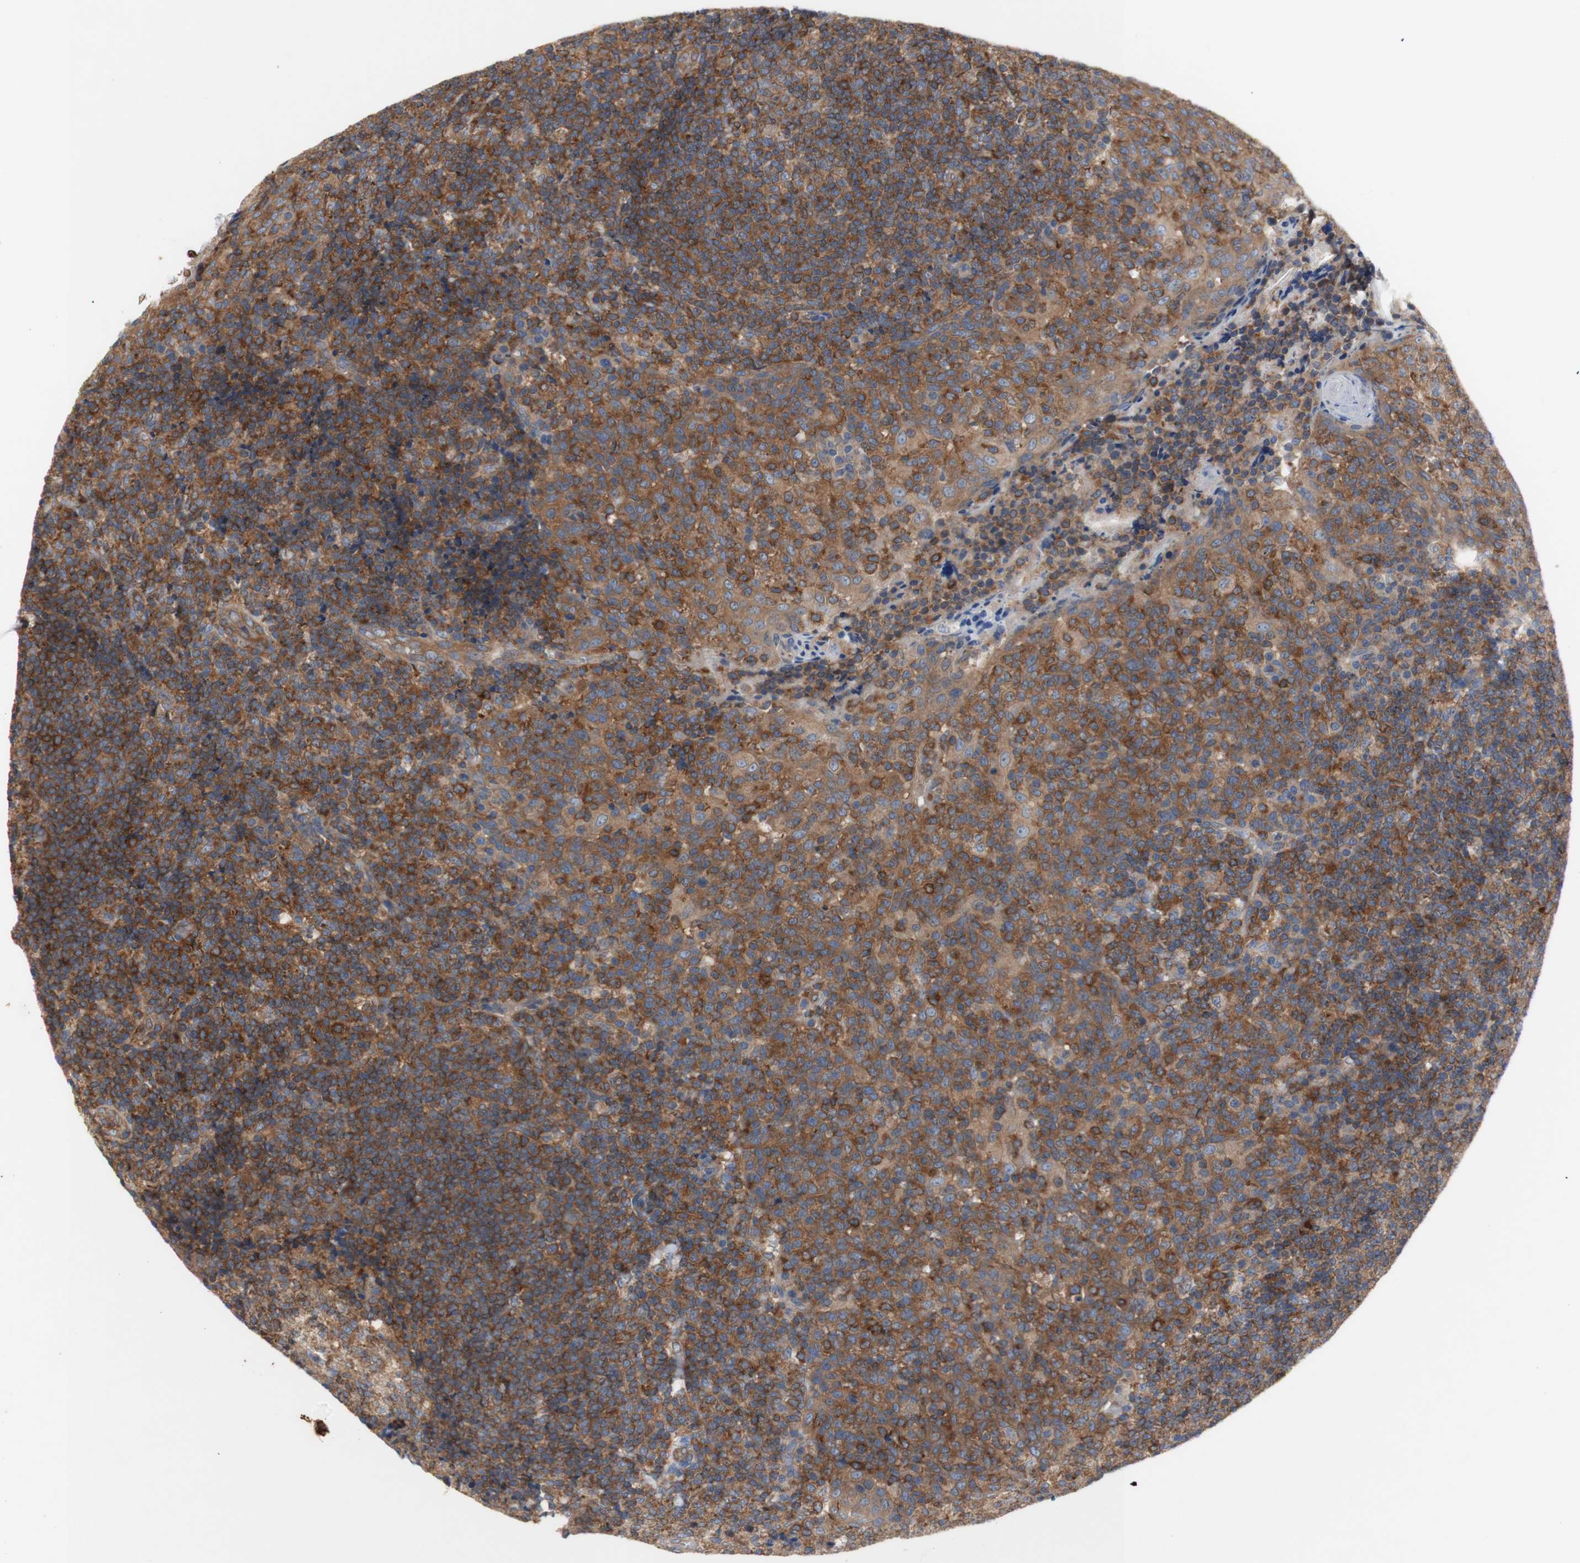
{"staining": {"intensity": "moderate", "quantity": ">75%", "location": "cytoplasmic/membranous"}, "tissue": "tonsil", "cell_type": "Germinal center cells", "image_type": "normal", "snomed": [{"axis": "morphology", "description": "Normal tissue, NOS"}, {"axis": "topography", "description": "Tonsil"}], "caption": "The image shows staining of unremarkable tonsil, revealing moderate cytoplasmic/membranous protein expression (brown color) within germinal center cells. Ihc stains the protein of interest in brown and the nuclei are stained blue.", "gene": "IKBKG", "patient": {"sex": "female", "age": 19}}